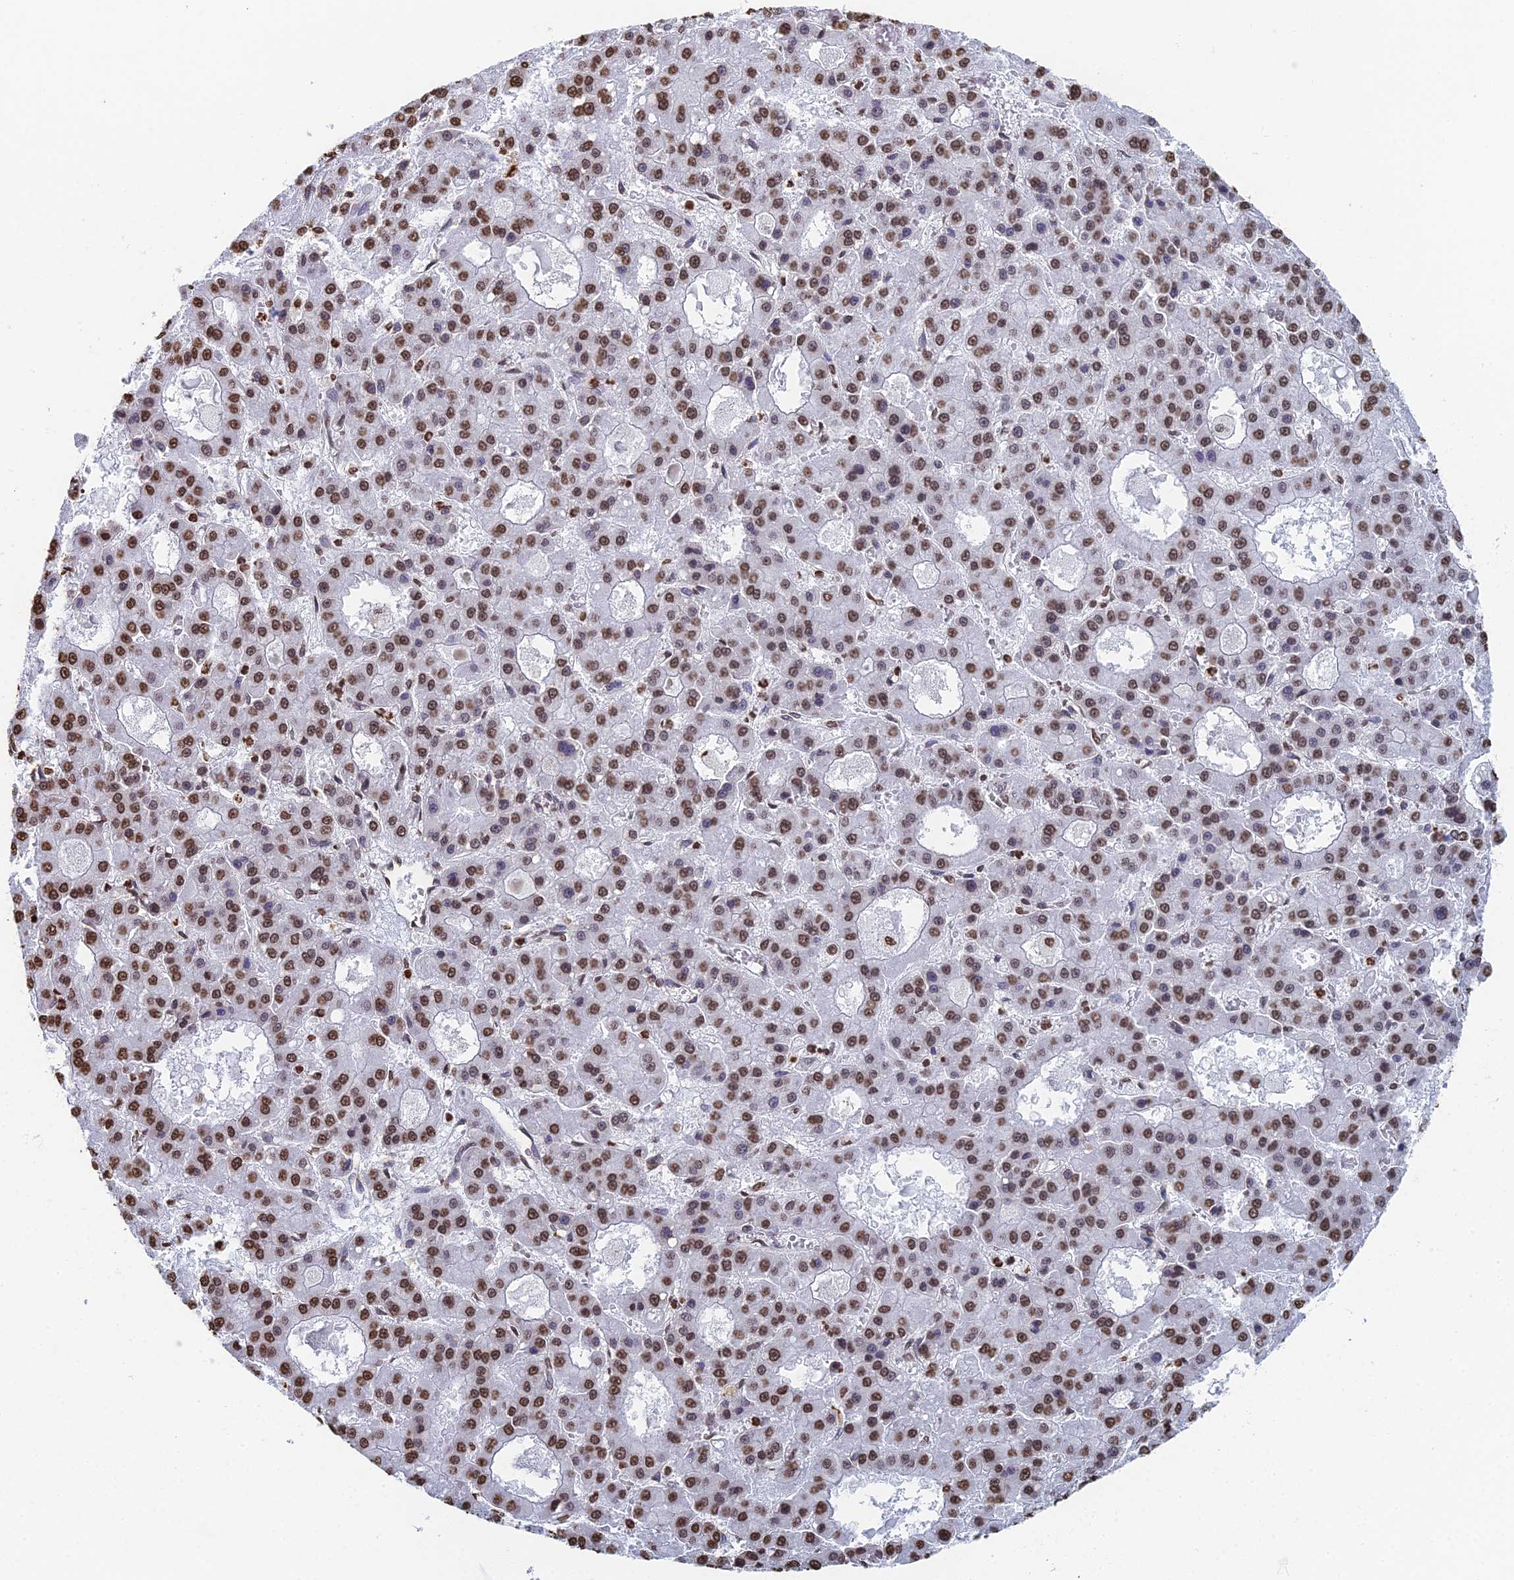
{"staining": {"intensity": "strong", "quantity": ">75%", "location": "nuclear"}, "tissue": "liver cancer", "cell_type": "Tumor cells", "image_type": "cancer", "snomed": [{"axis": "morphology", "description": "Carcinoma, Hepatocellular, NOS"}, {"axis": "topography", "description": "Liver"}], "caption": "Protein staining of liver cancer (hepatocellular carcinoma) tissue exhibits strong nuclear expression in approximately >75% of tumor cells. (IHC, brightfield microscopy, high magnification).", "gene": "GBP3", "patient": {"sex": "male", "age": 70}}